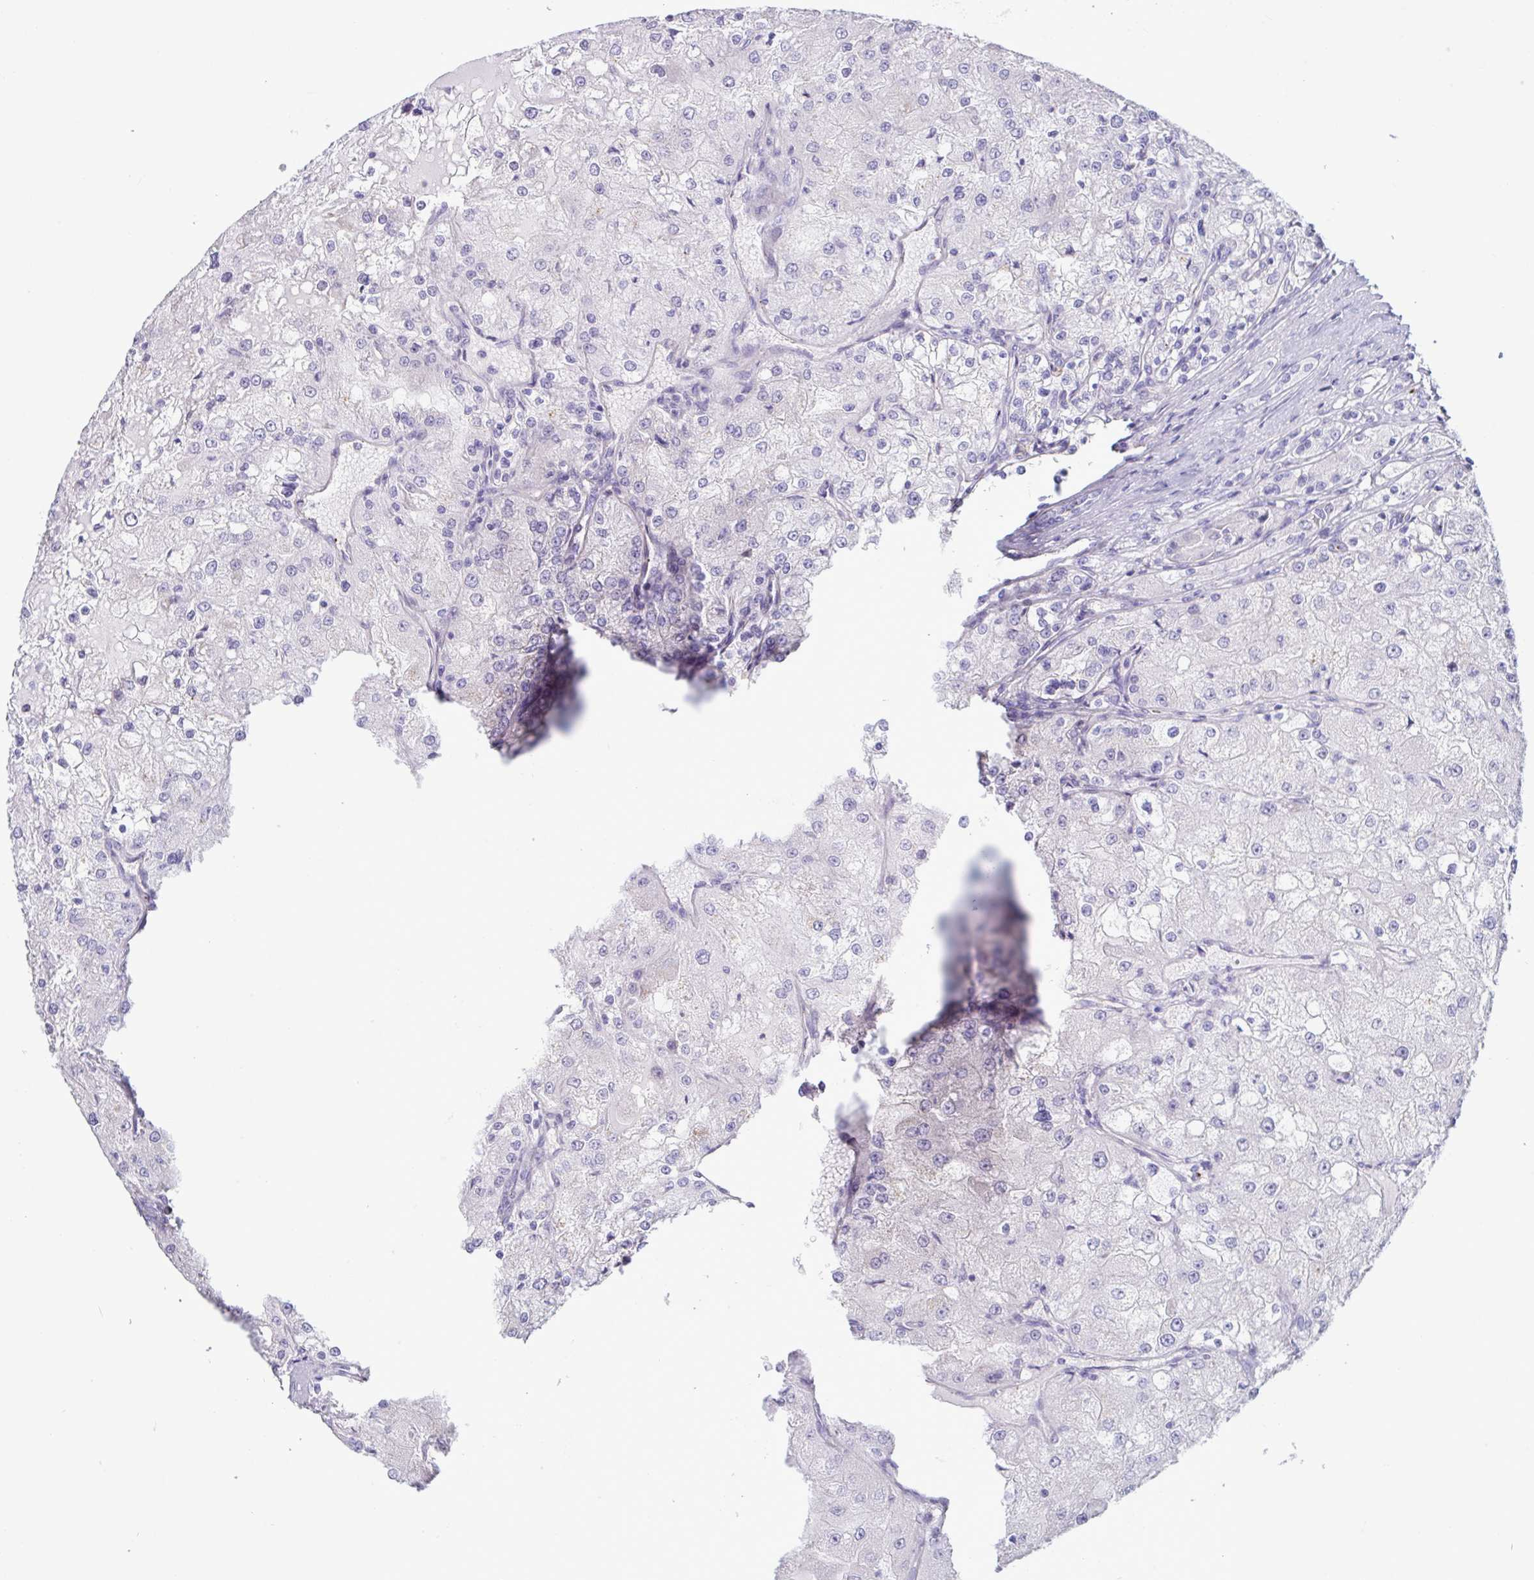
{"staining": {"intensity": "negative", "quantity": "none", "location": "none"}, "tissue": "renal cancer", "cell_type": "Tumor cells", "image_type": "cancer", "snomed": [{"axis": "morphology", "description": "Adenocarcinoma, NOS"}, {"axis": "topography", "description": "Kidney"}], "caption": "Immunohistochemistry micrograph of human adenocarcinoma (renal) stained for a protein (brown), which exhibits no expression in tumor cells.", "gene": "XCL1", "patient": {"sex": "female", "age": 74}}